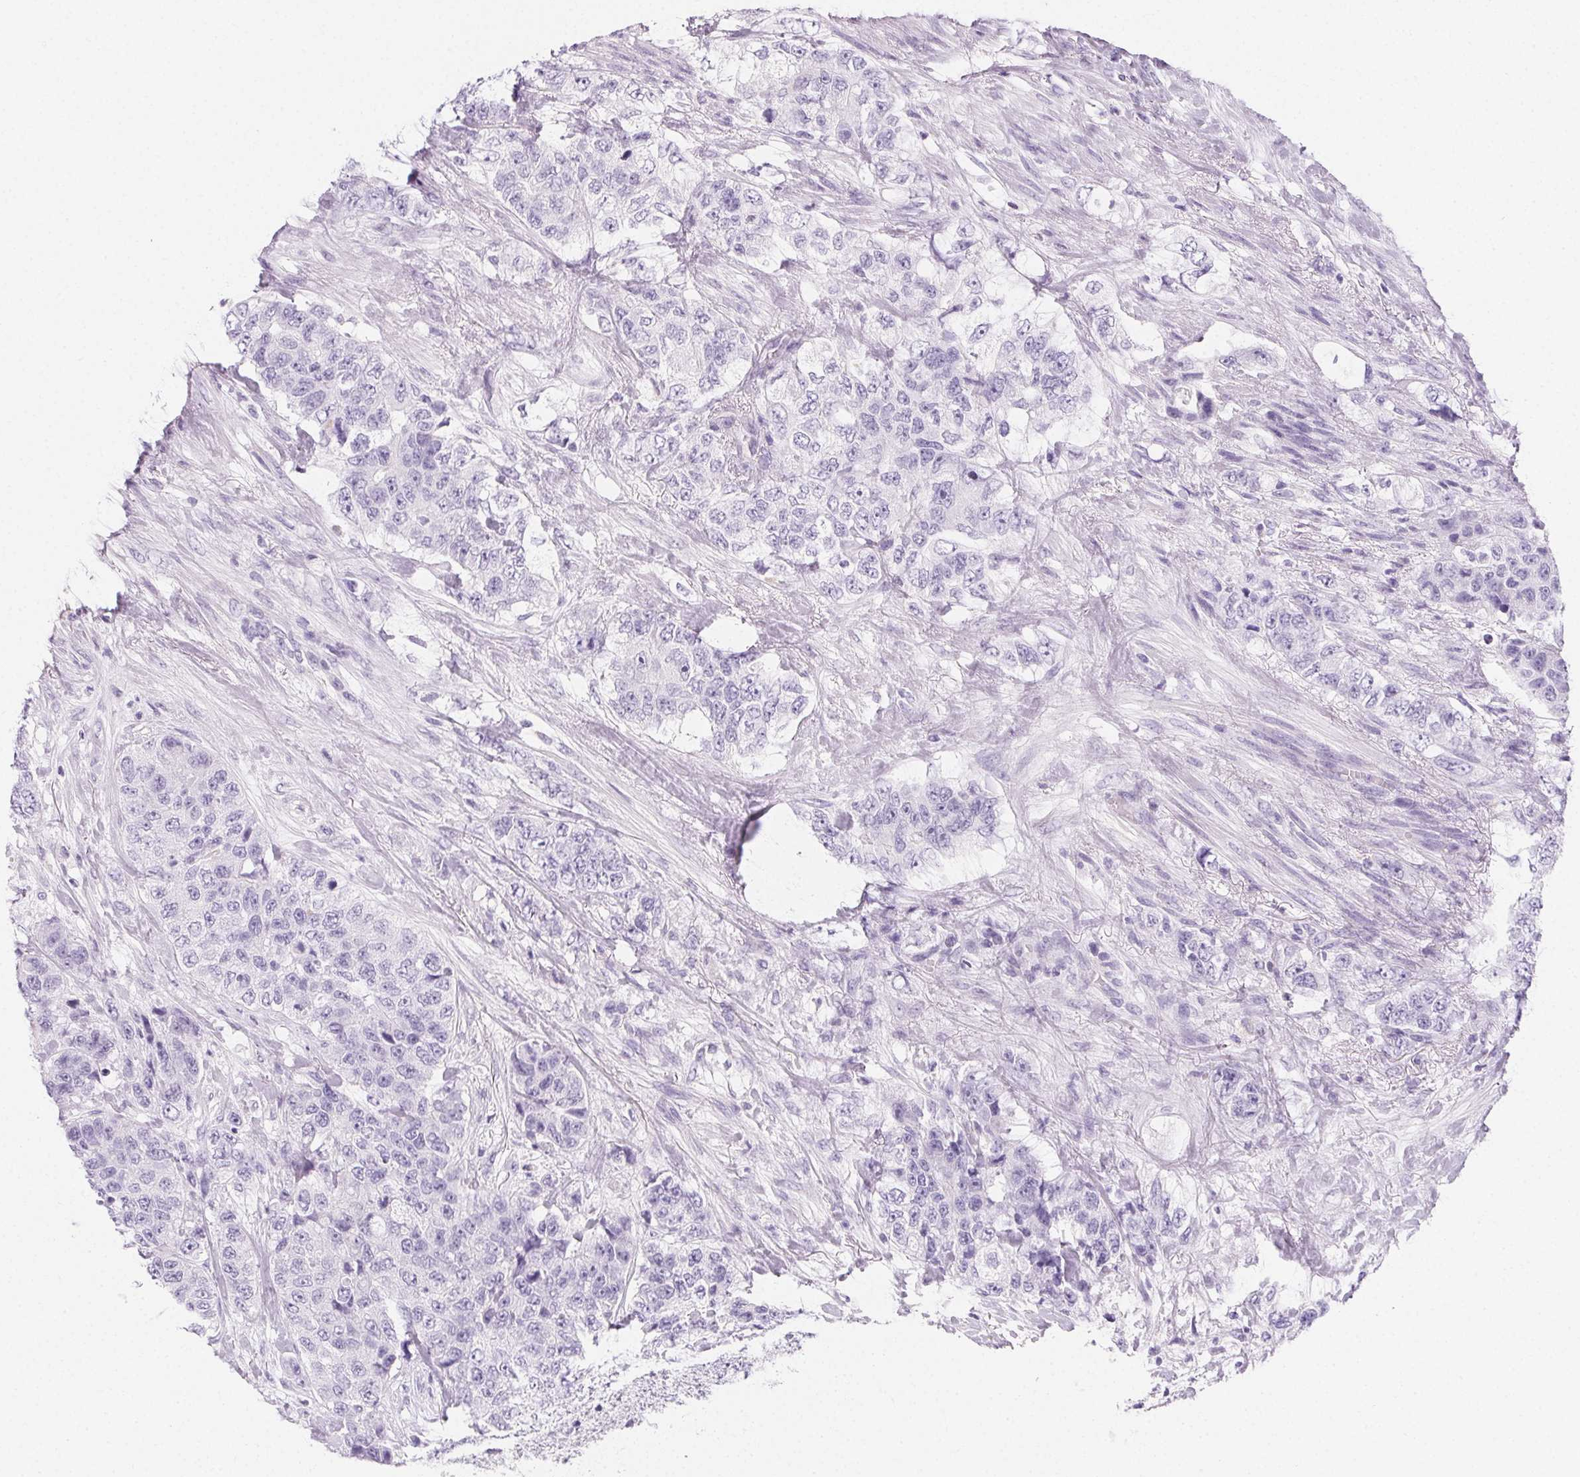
{"staining": {"intensity": "negative", "quantity": "none", "location": "none"}, "tissue": "urothelial cancer", "cell_type": "Tumor cells", "image_type": "cancer", "snomed": [{"axis": "morphology", "description": "Urothelial carcinoma, High grade"}, {"axis": "topography", "description": "Urinary bladder"}], "caption": "This image is of urothelial cancer stained with IHC to label a protein in brown with the nuclei are counter-stained blue. There is no expression in tumor cells. Brightfield microscopy of immunohistochemistry stained with DAB (brown) and hematoxylin (blue), captured at high magnification.", "gene": "PRSS3", "patient": {"sex": "female", "age": 78}}